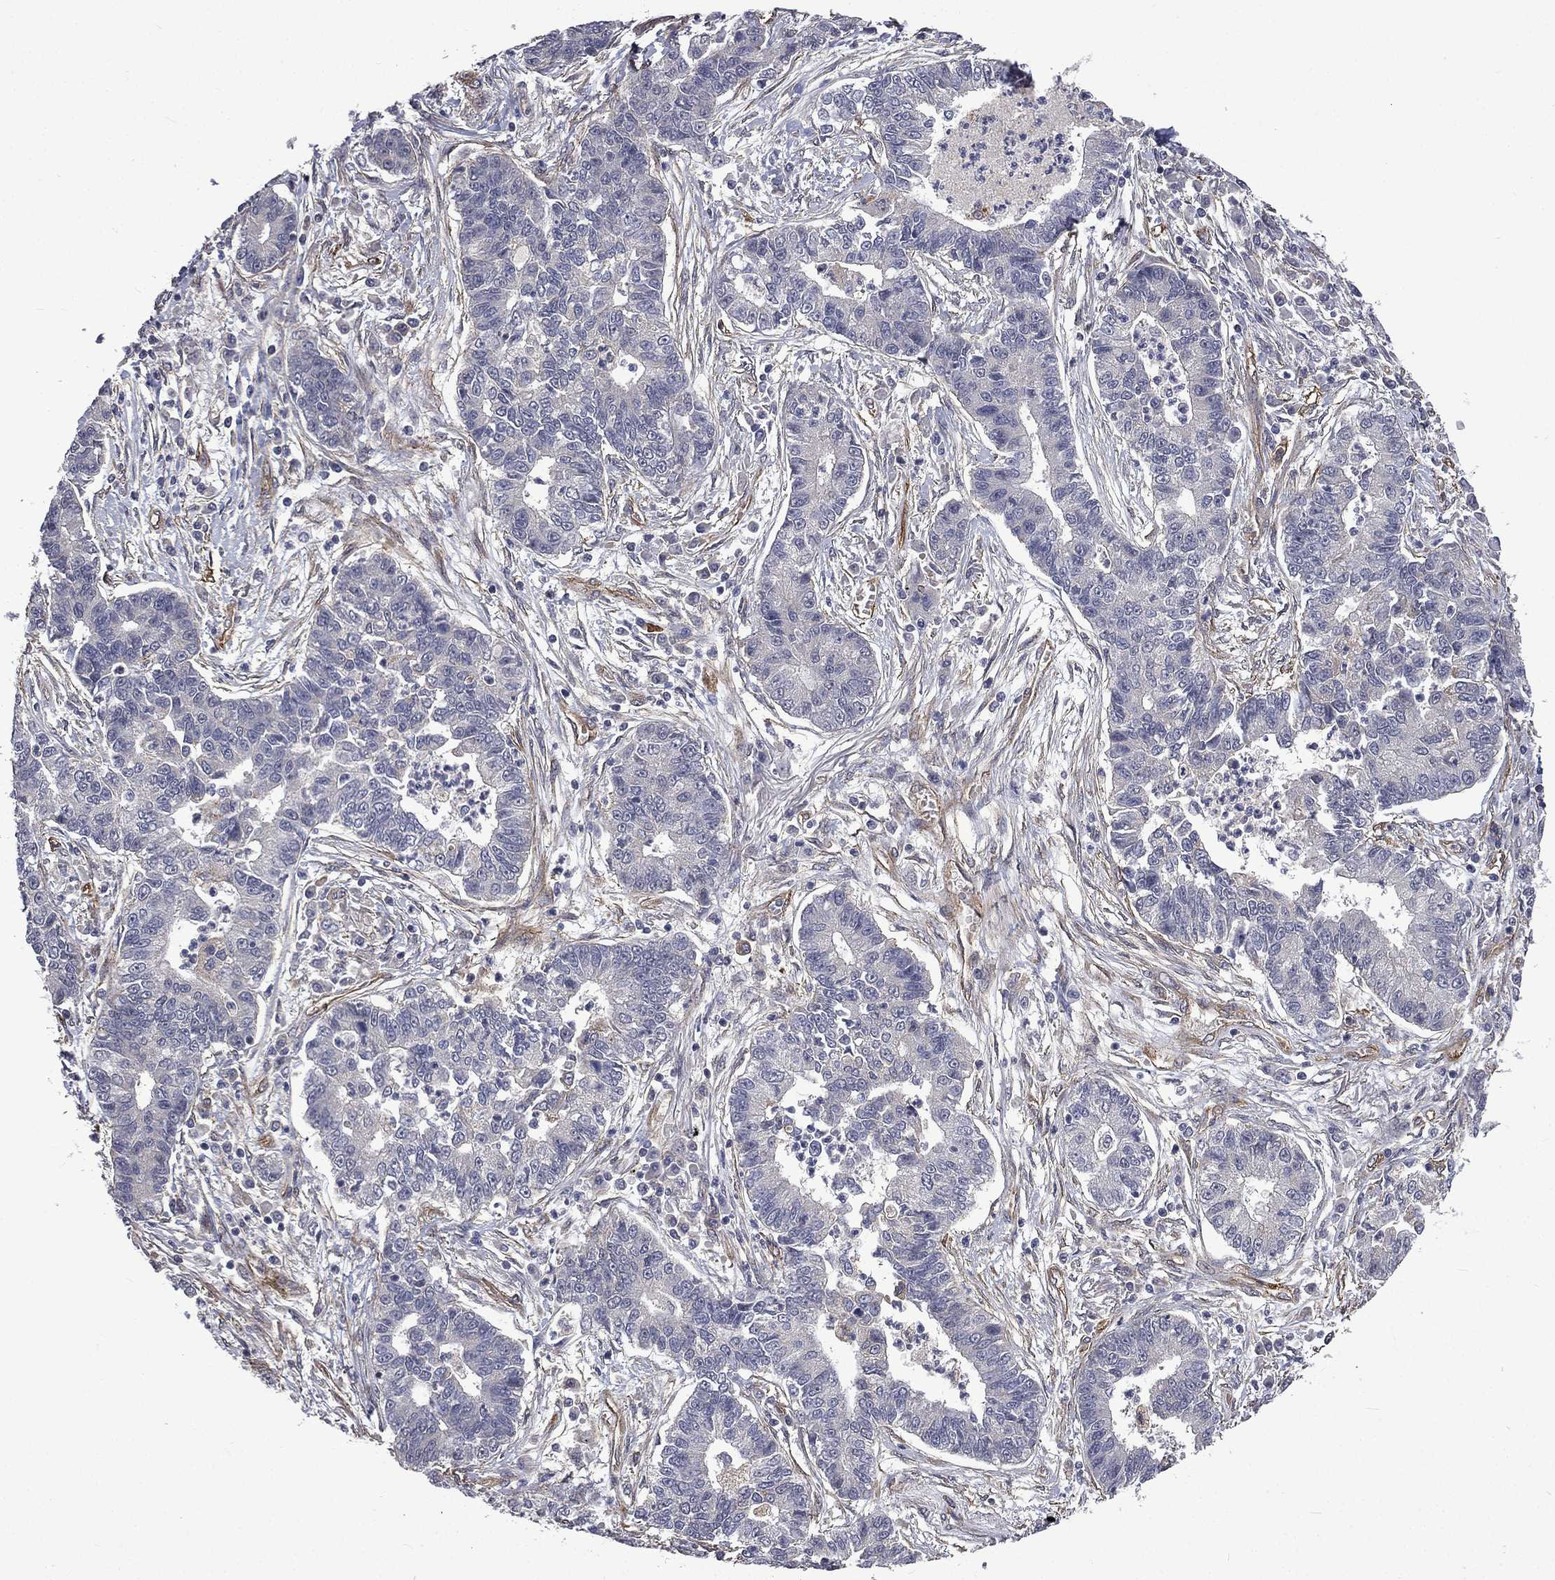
{"staining": {"intensity": "negative", "quantity": "none", "location": "none"}, "tissue": "lung cancer", "cell_type": "Tumor cells", "image_type": "cancer", "snomed": [{"axis": "morphology", "description": "Adenocarcinoma, NOS"}, {"axis": "topography", "description": "Lung"}], "caption": "Immunohistochemistry of lung cancer shows no staining in tumor cells.", "gene": "PPFIBP1", "patient": {"sex": "female", "age": 57}}